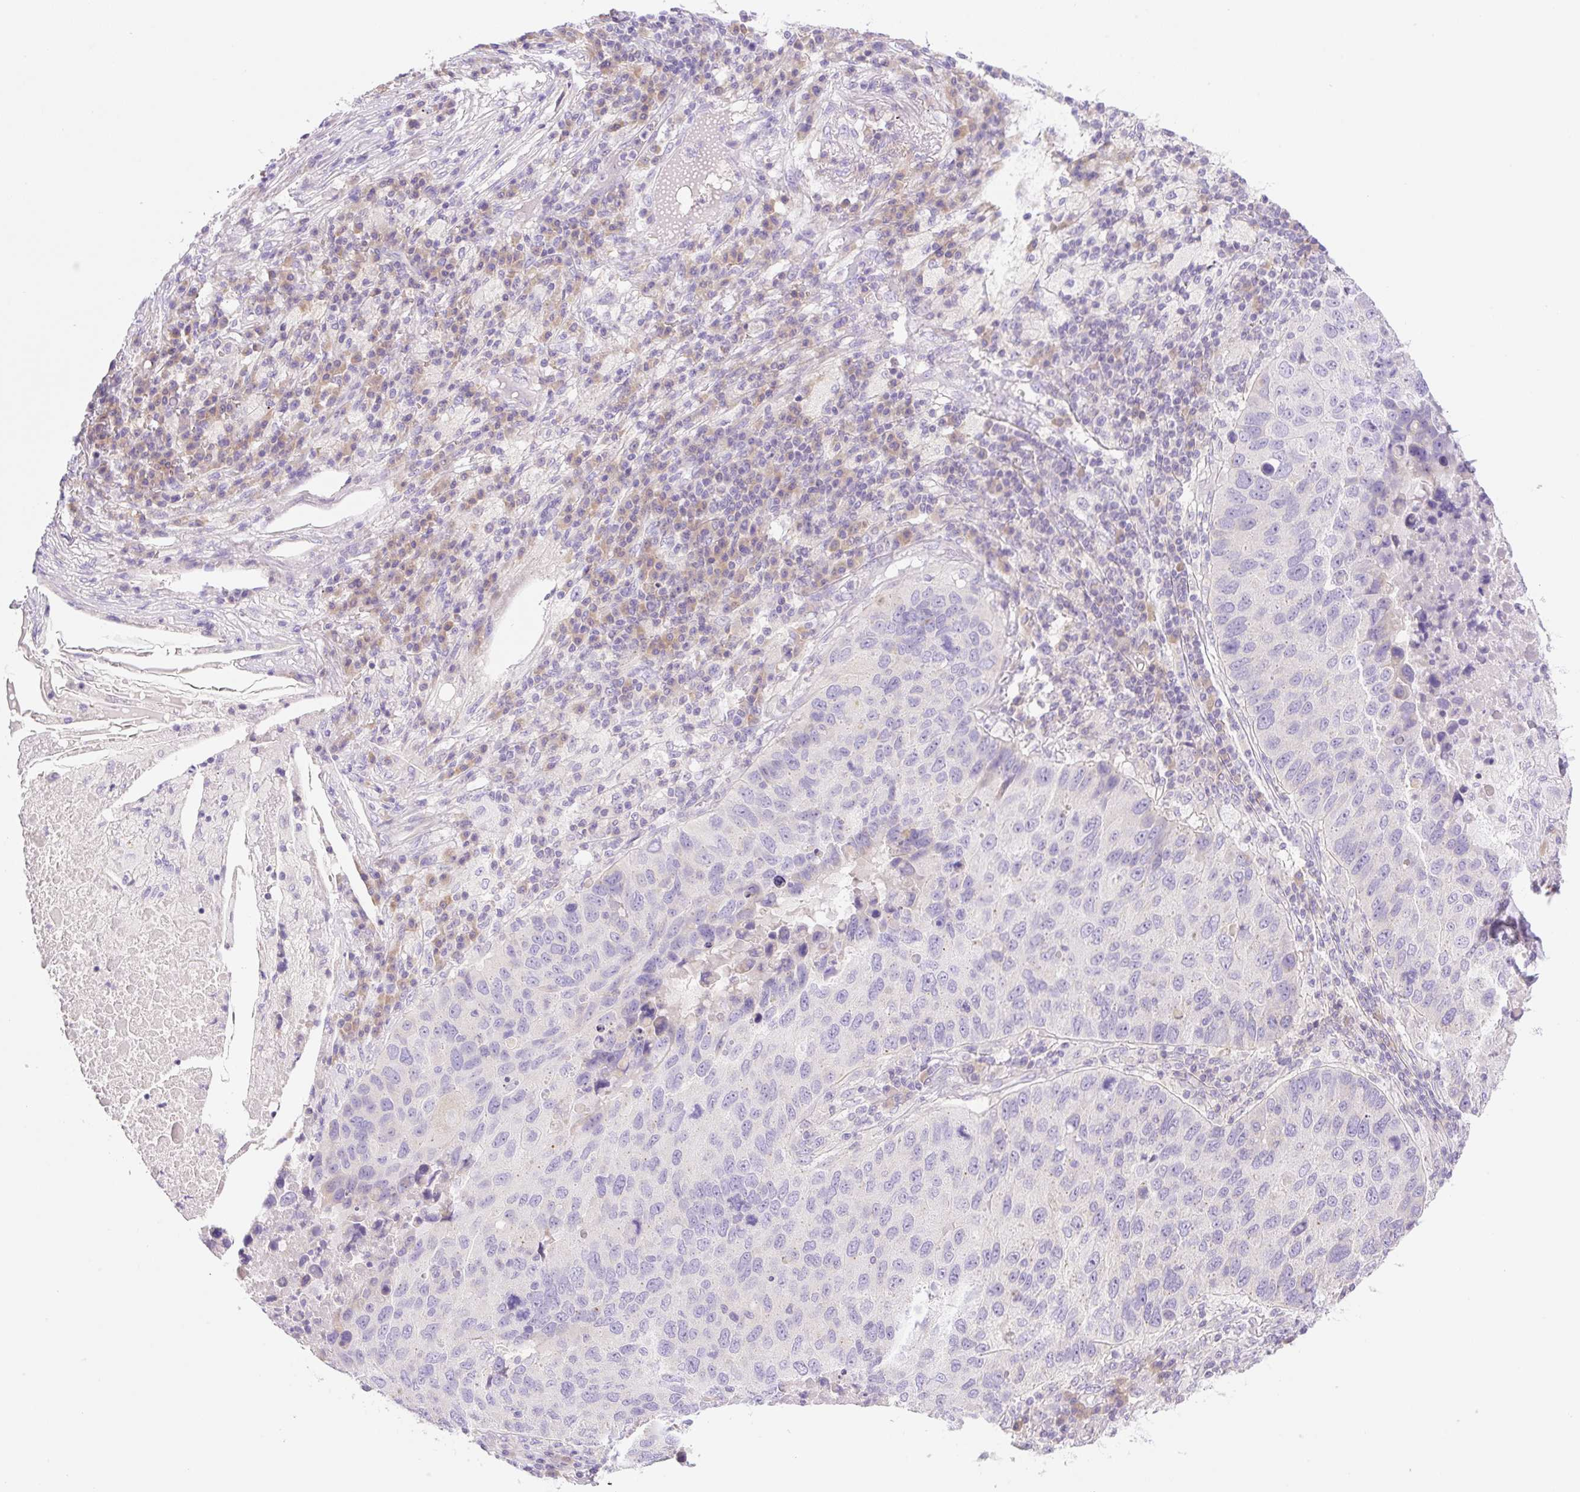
{"staining": {"intensity": "negative", "quantity": "none", "location": "none"}, "tissue": "lung cancer", "cell_type": "Tumor cells", "image_type": "cancer", "snomed": [{"axis": "morphology", "description": "Squamous cell carcinoma, NOS"}, {"axis": "topography", "description": "Lung"}], "caption": "Protein analysis of squamous cell carcinoma (lung) shows no significant staining in tumor cells.", "gene": "DENND5A", "patient": {"sex": "male", "age": 73}}